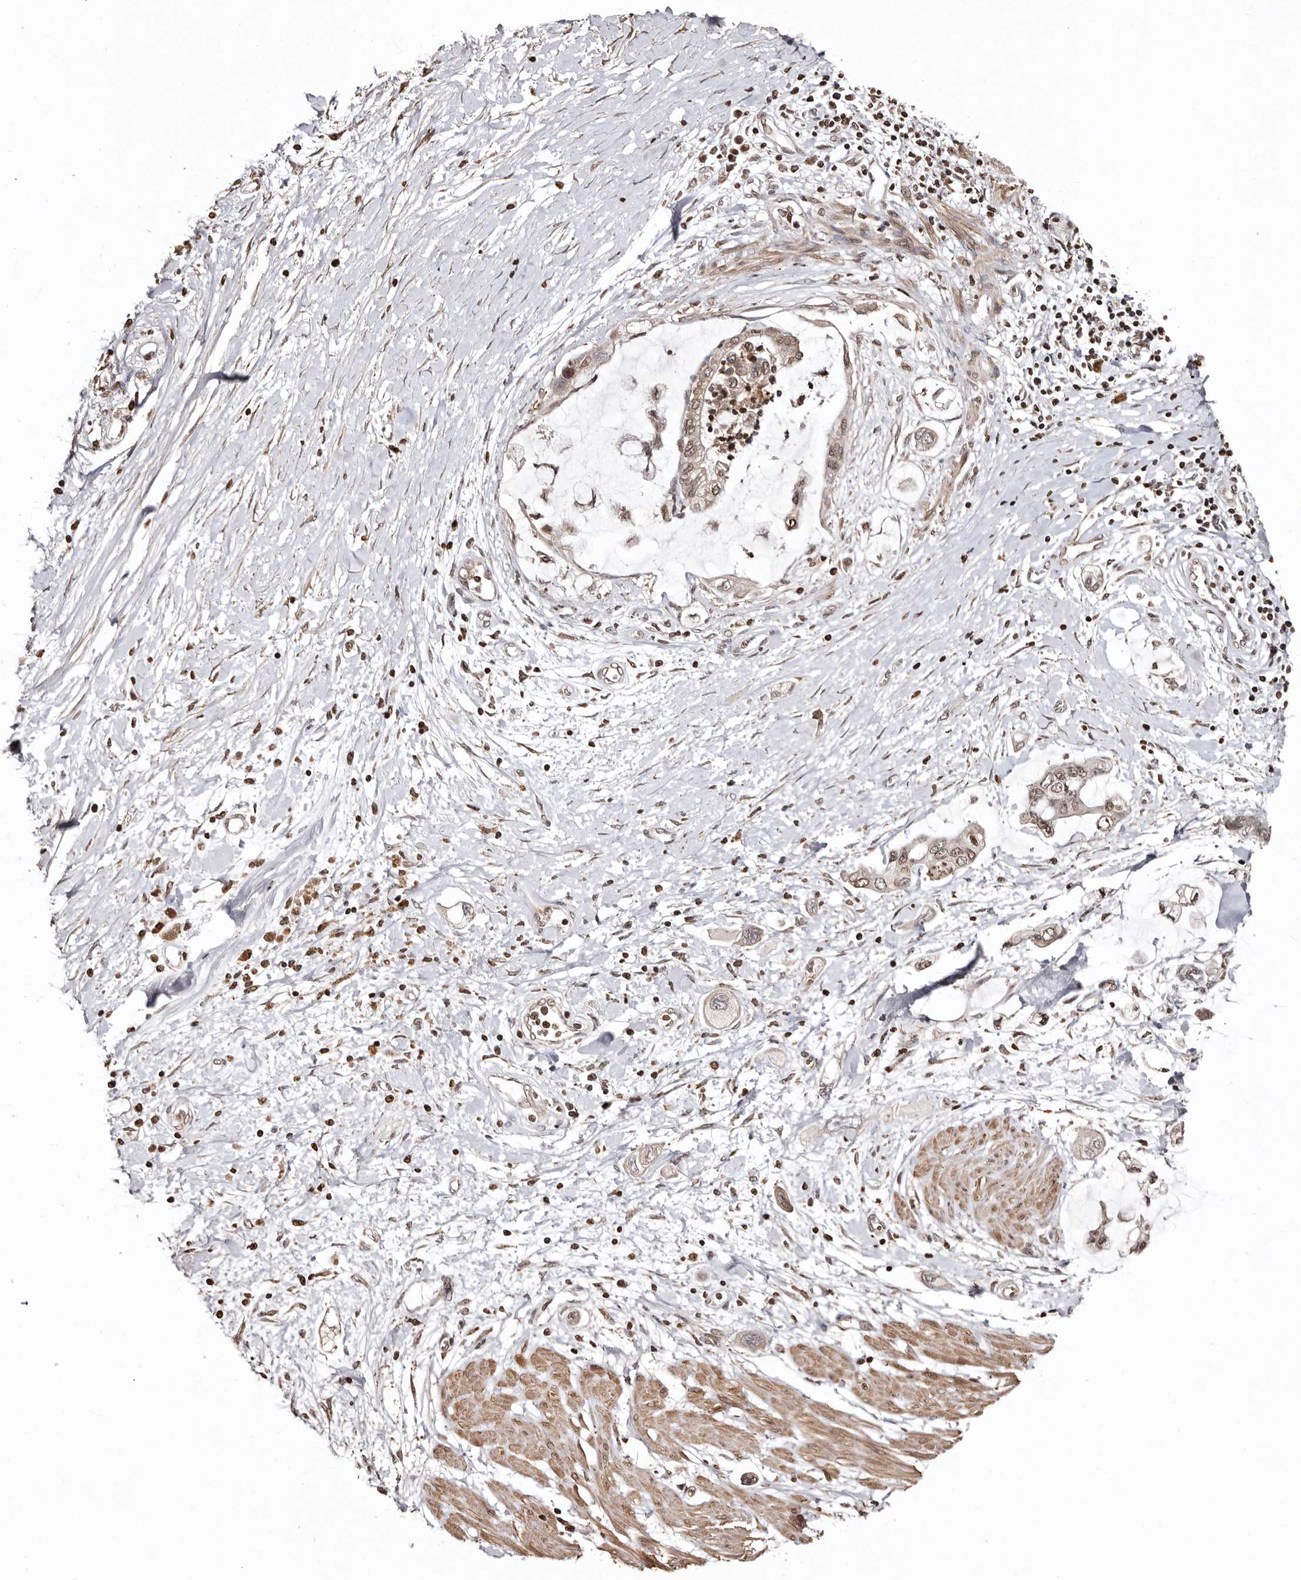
{"staining": {"intensity": "weak", "quantity": "25%-75%", "location": "cytoplasmic/membranous,nuclear"}, "tissue": "pancreatic cancer", "cell_type": "Tumor cells", "image_type": "cancer", "snomed": [{"axis": "morphology", "description": "Adenocarcinoma, NOS"}, {"axis": "topography", "description": "Pancreas"}], "caption": "Pancreatic cancer (adenocarcinoma) was stained to show a protein in brown. There is low levels of weak cytoplasmic/membranous and nuclear positivity in approximately 25%-75% of tumor cells.", "gene": "CCDC190", "patient": {"sex": "male", "age": 59}}